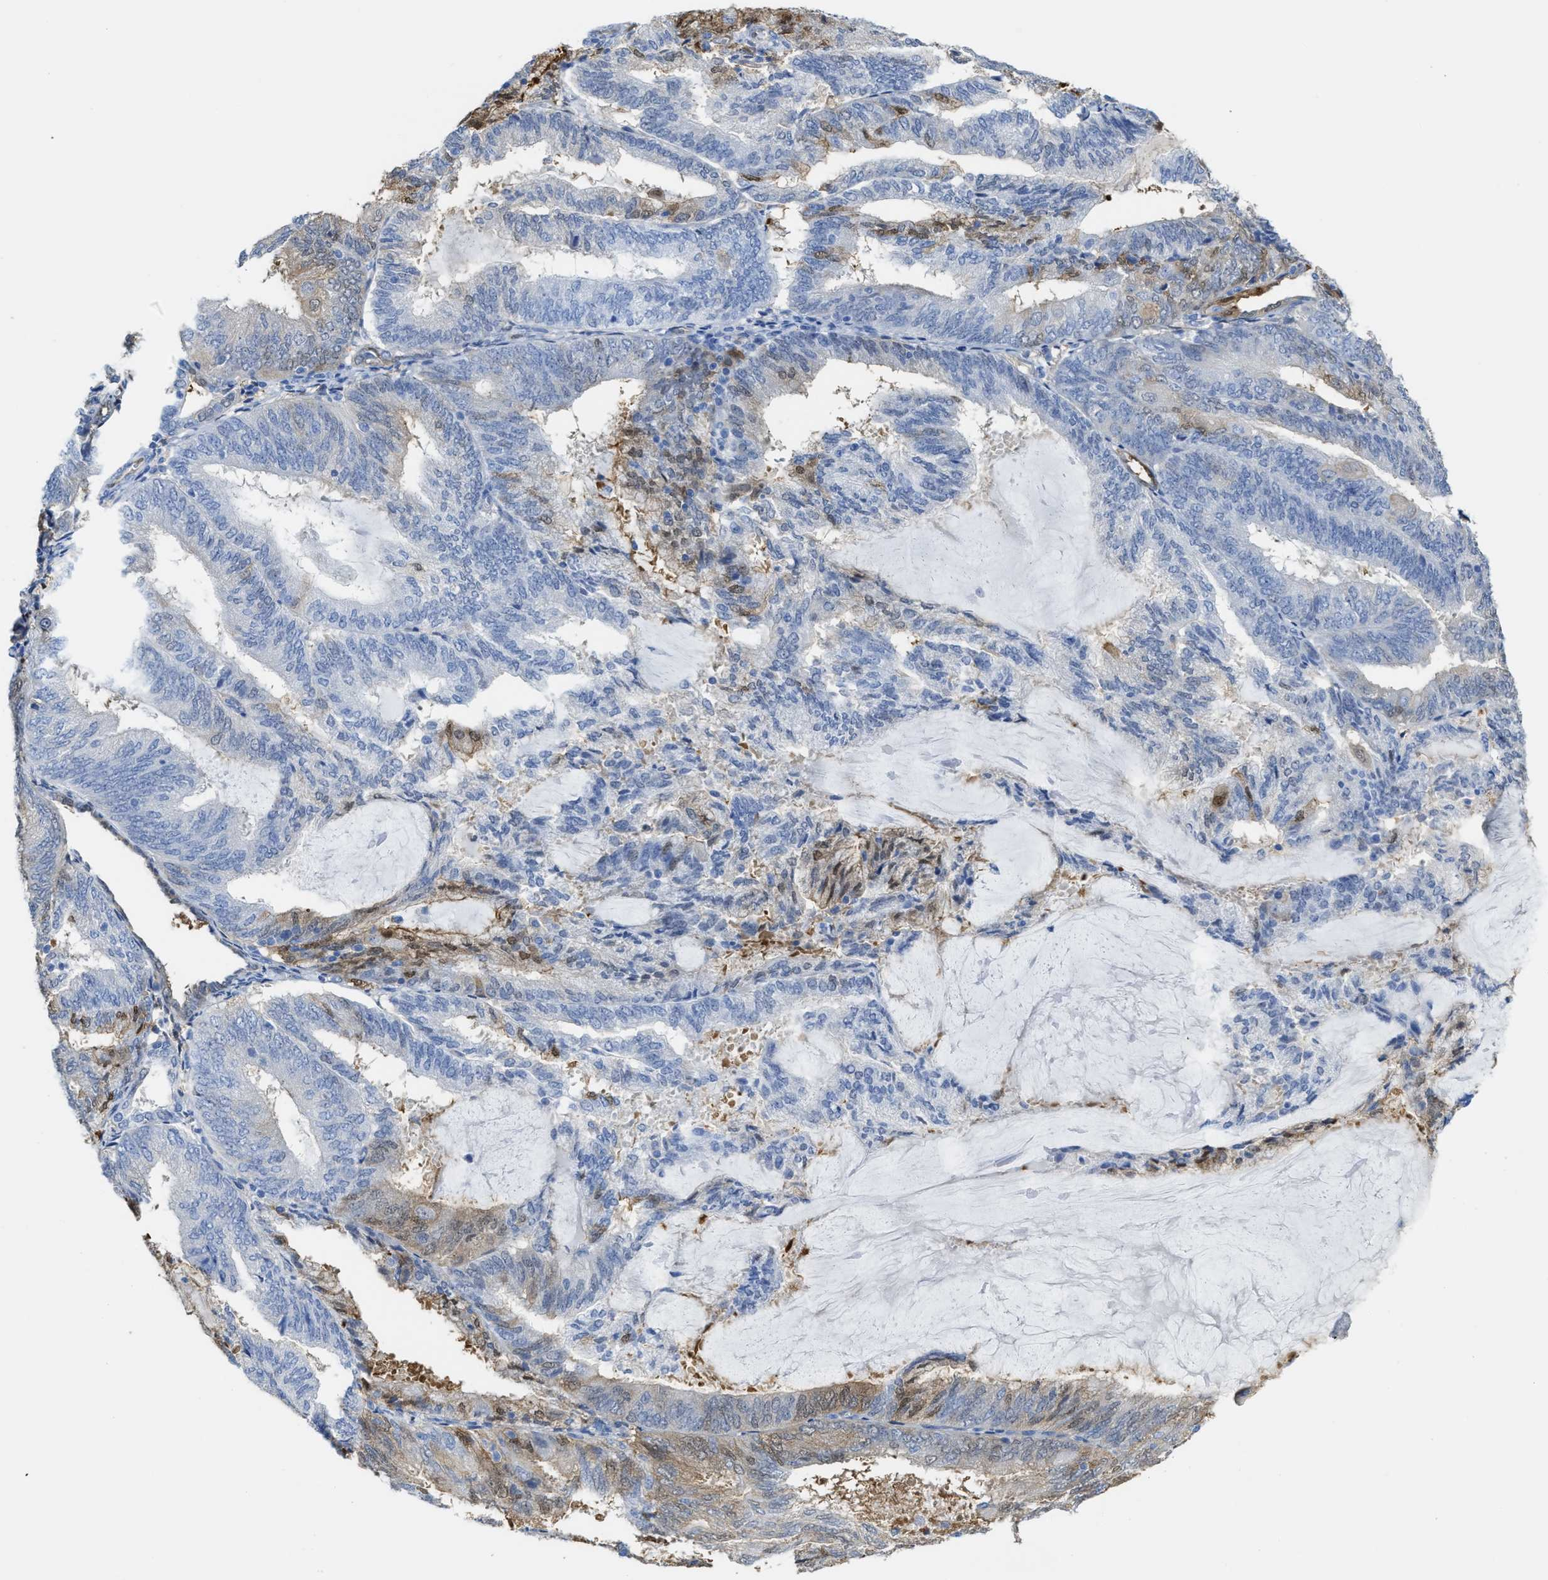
{"staining": {"intensity": "weak", "quantity": "<25%", "location": "cytoplasmic/membranous,nuclear"}, "tissue": "endometrial cancer", "cell_type": "Tumor cells", "image_type": "cancer", "snomed": [{"axis": "morphology", "description": "Adenocarcinoma, NOS"}, {"axis": "topography", "description": "Endometrium"}], "caption": "There is no significant positivity in tumor cells of endometrial adenocarcinoma.", "gene": "ASS1", "patient": {"sex": "female", "age": 81}}